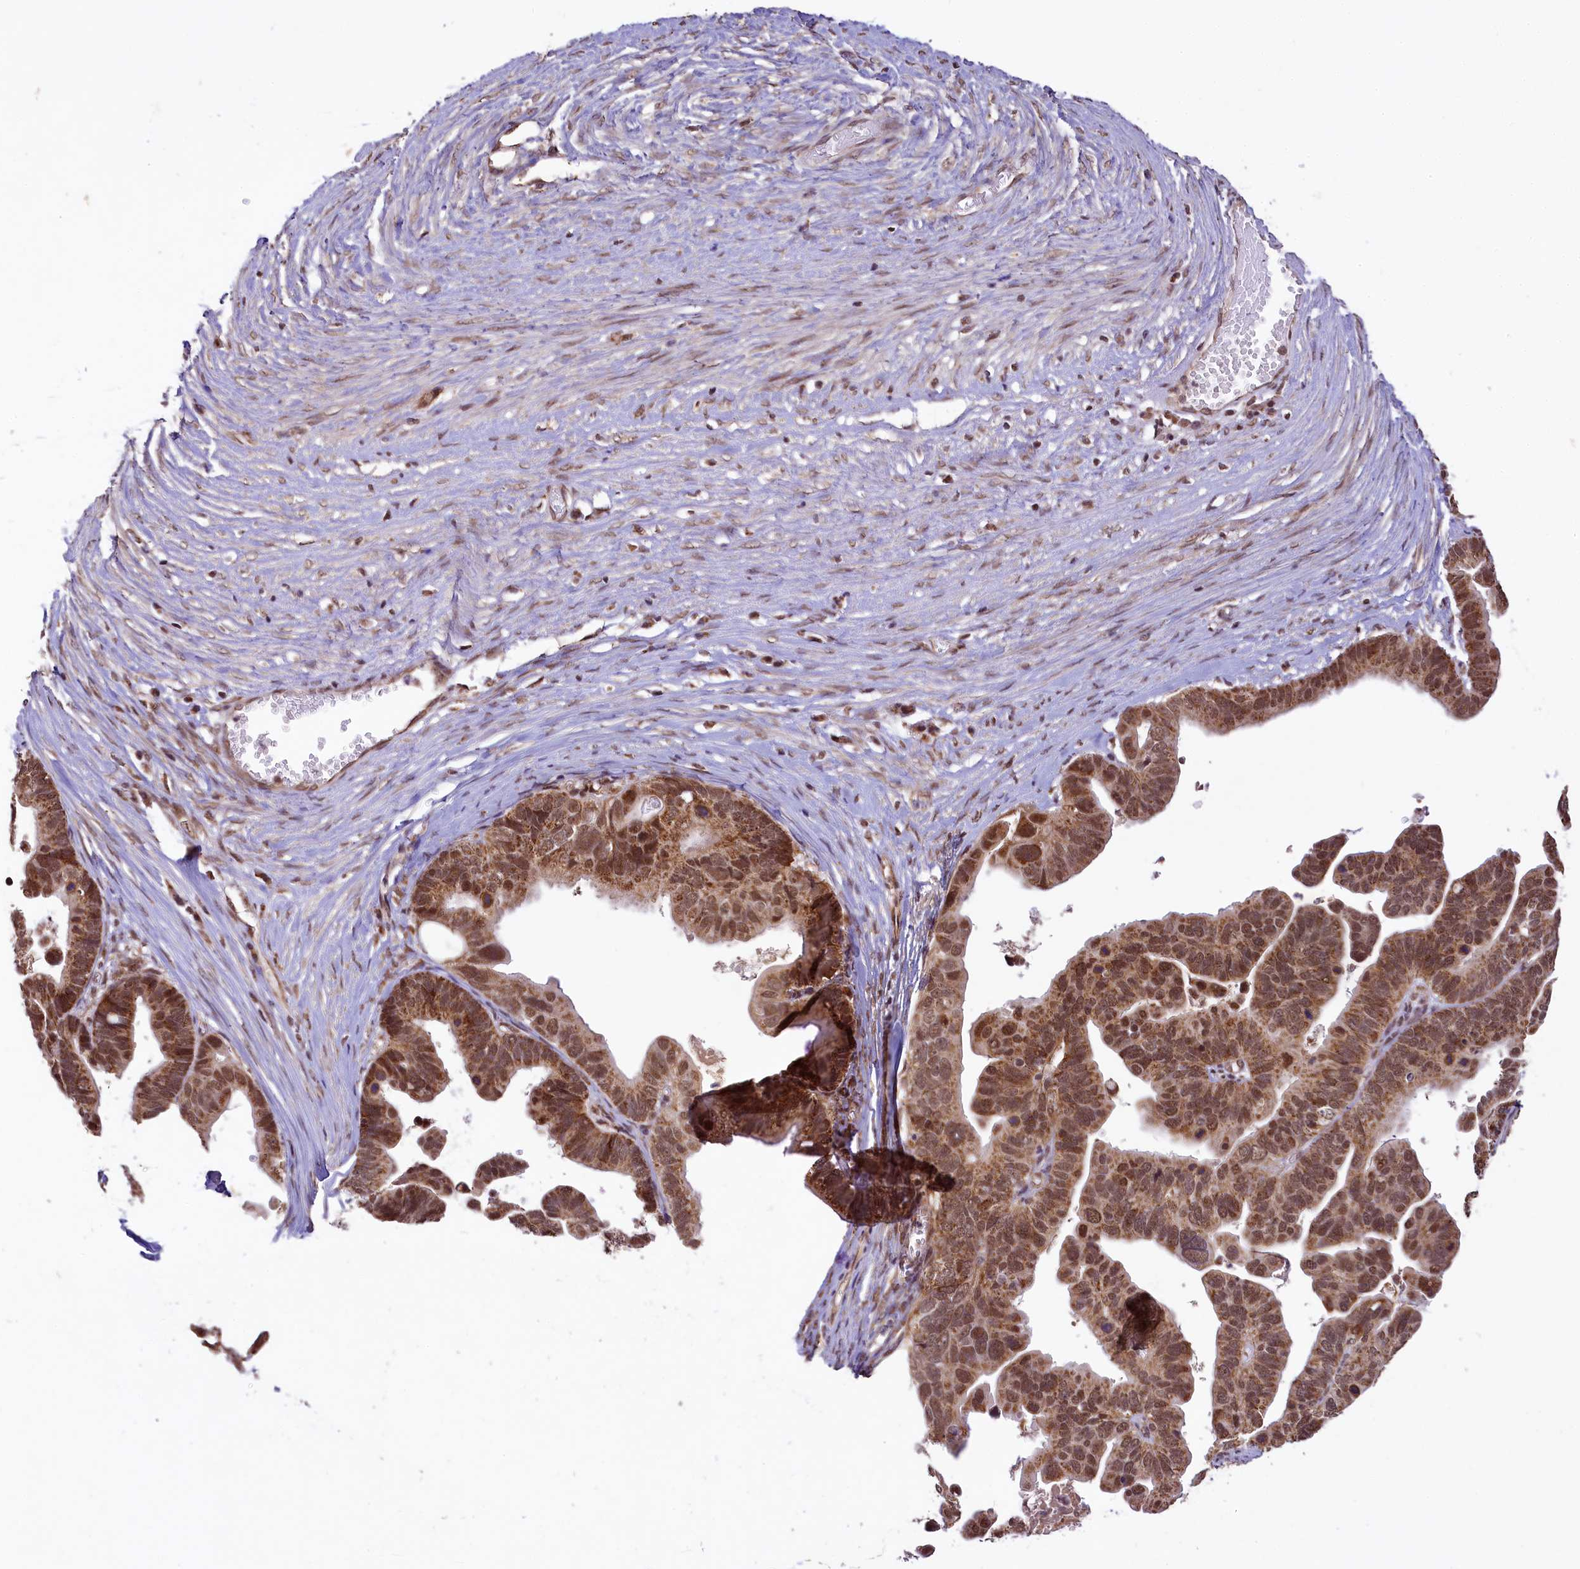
{"staining": {"intensity": "moderate", "quantity": ">75%", "location": "cytoplasmic/membranous,nuclear"}, "tissue": "ovarian cancer", "cell_type": "Tumor cells", "image_type": "cancer", "snomed": [{"axis": "morphology", "description": "Cystadenocarcinoma, serous, NOS"}, {"axis": "topography", "description": "Ovary"}], "caption": "There is medium levels of moderate cytoplasmic/membranous and nuclear positivity in tumor cells of ovarian cancer, as demonstrated by immunohistochemical staining (brown color).", "gene": "PAF1", "patient": {"sex": "female", "age": 56}}